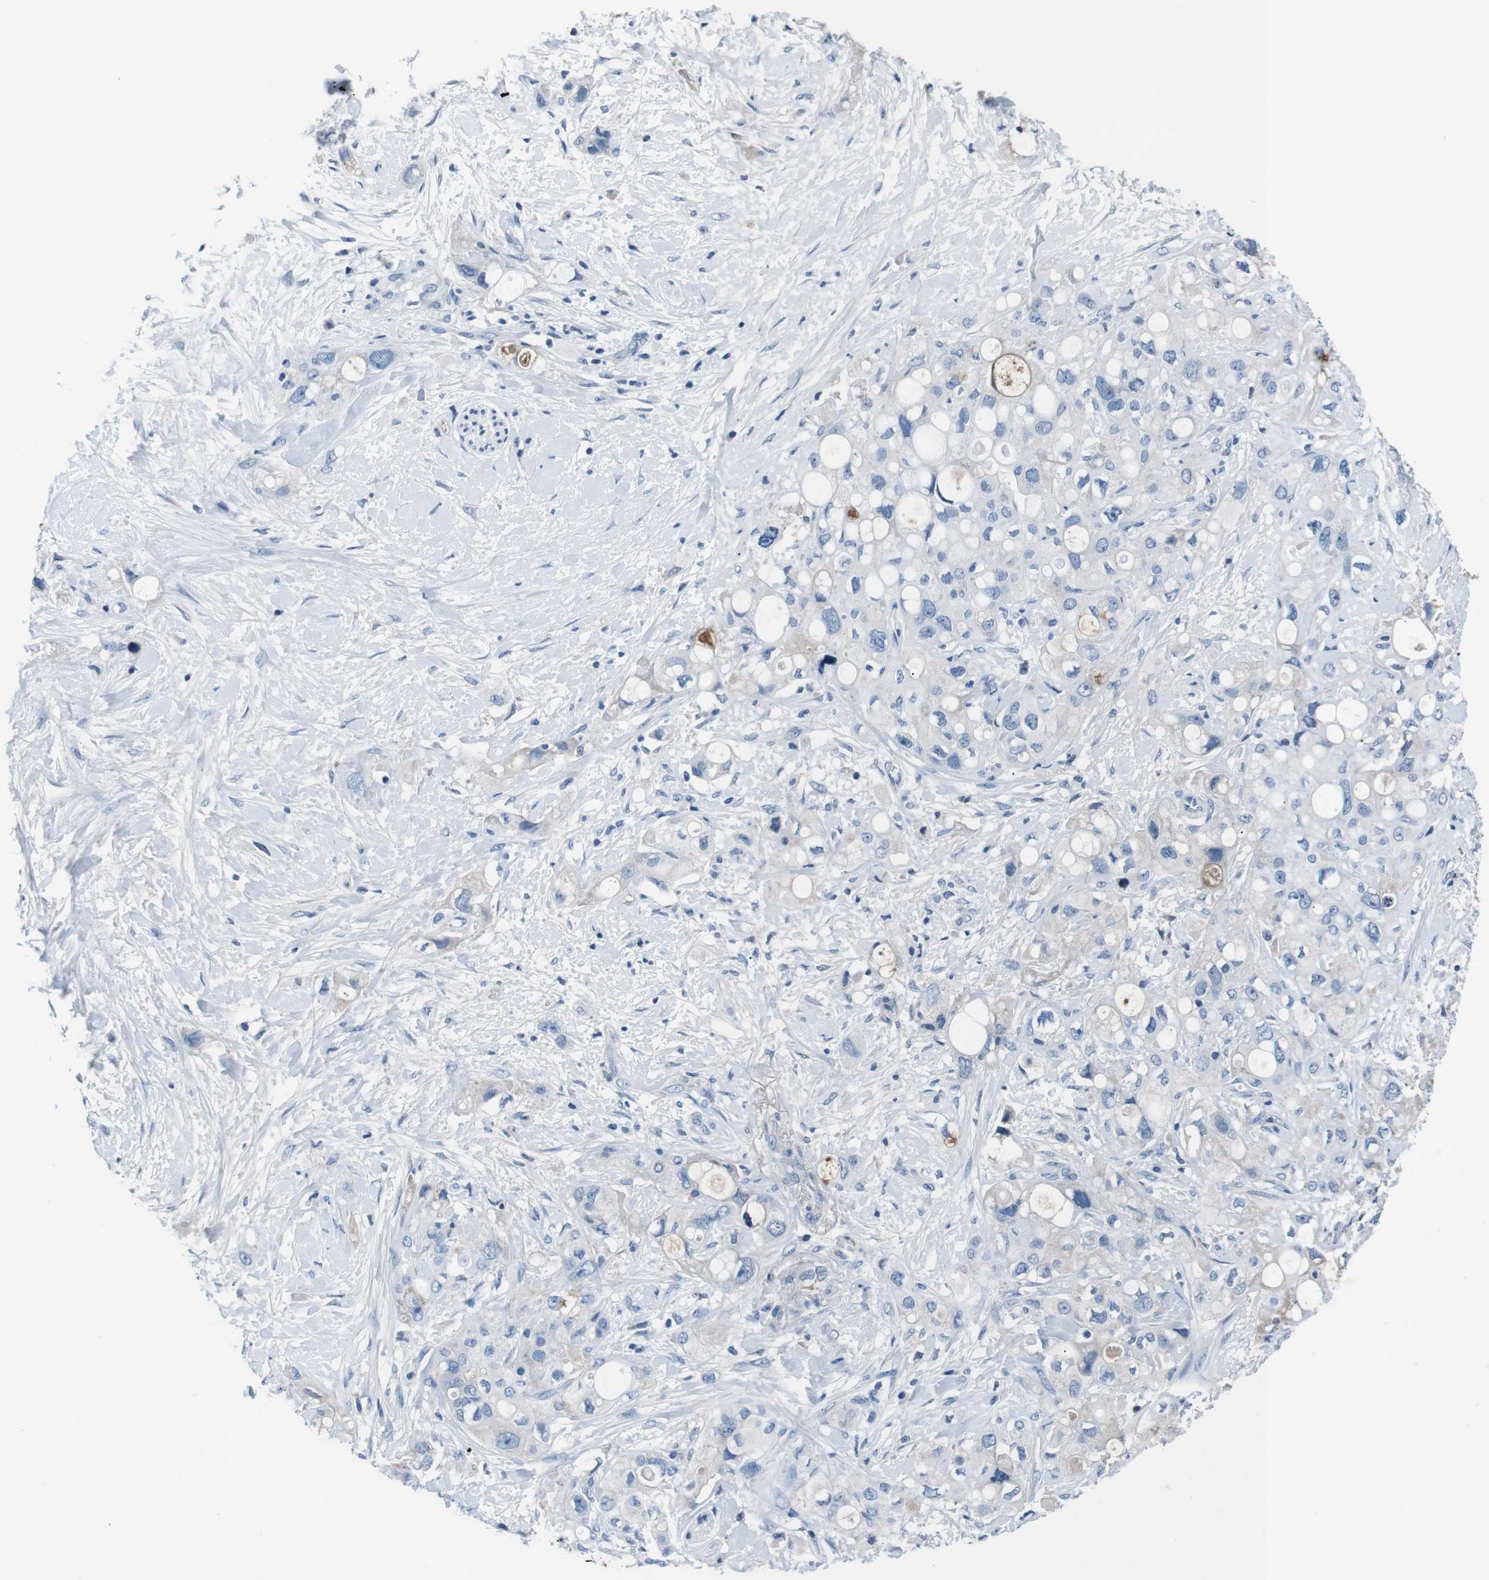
{"staining": {"intensity": "negative", "quantity": "none", "location": "none"}, "tissue": "pancreatic cancer", "cell_type": "Tumor cells", "image_type": "cancer", "snomed": [{"axis": "morphology", "description": "Adenocarcinoma, NOS"}, {"axis": "topography", "description": "Pancreas"}], "caption": "This histopathology image is of pancreatic adenocarcinoma stained with immunohistochemistry (IHC) to label a protein in brown with the nuclei are counter-stained blue. There is no staining in tumor cells. Nuclei are stained in blue.", "gene": "LEP", "patient": {"sex": "female", "age": 56}}